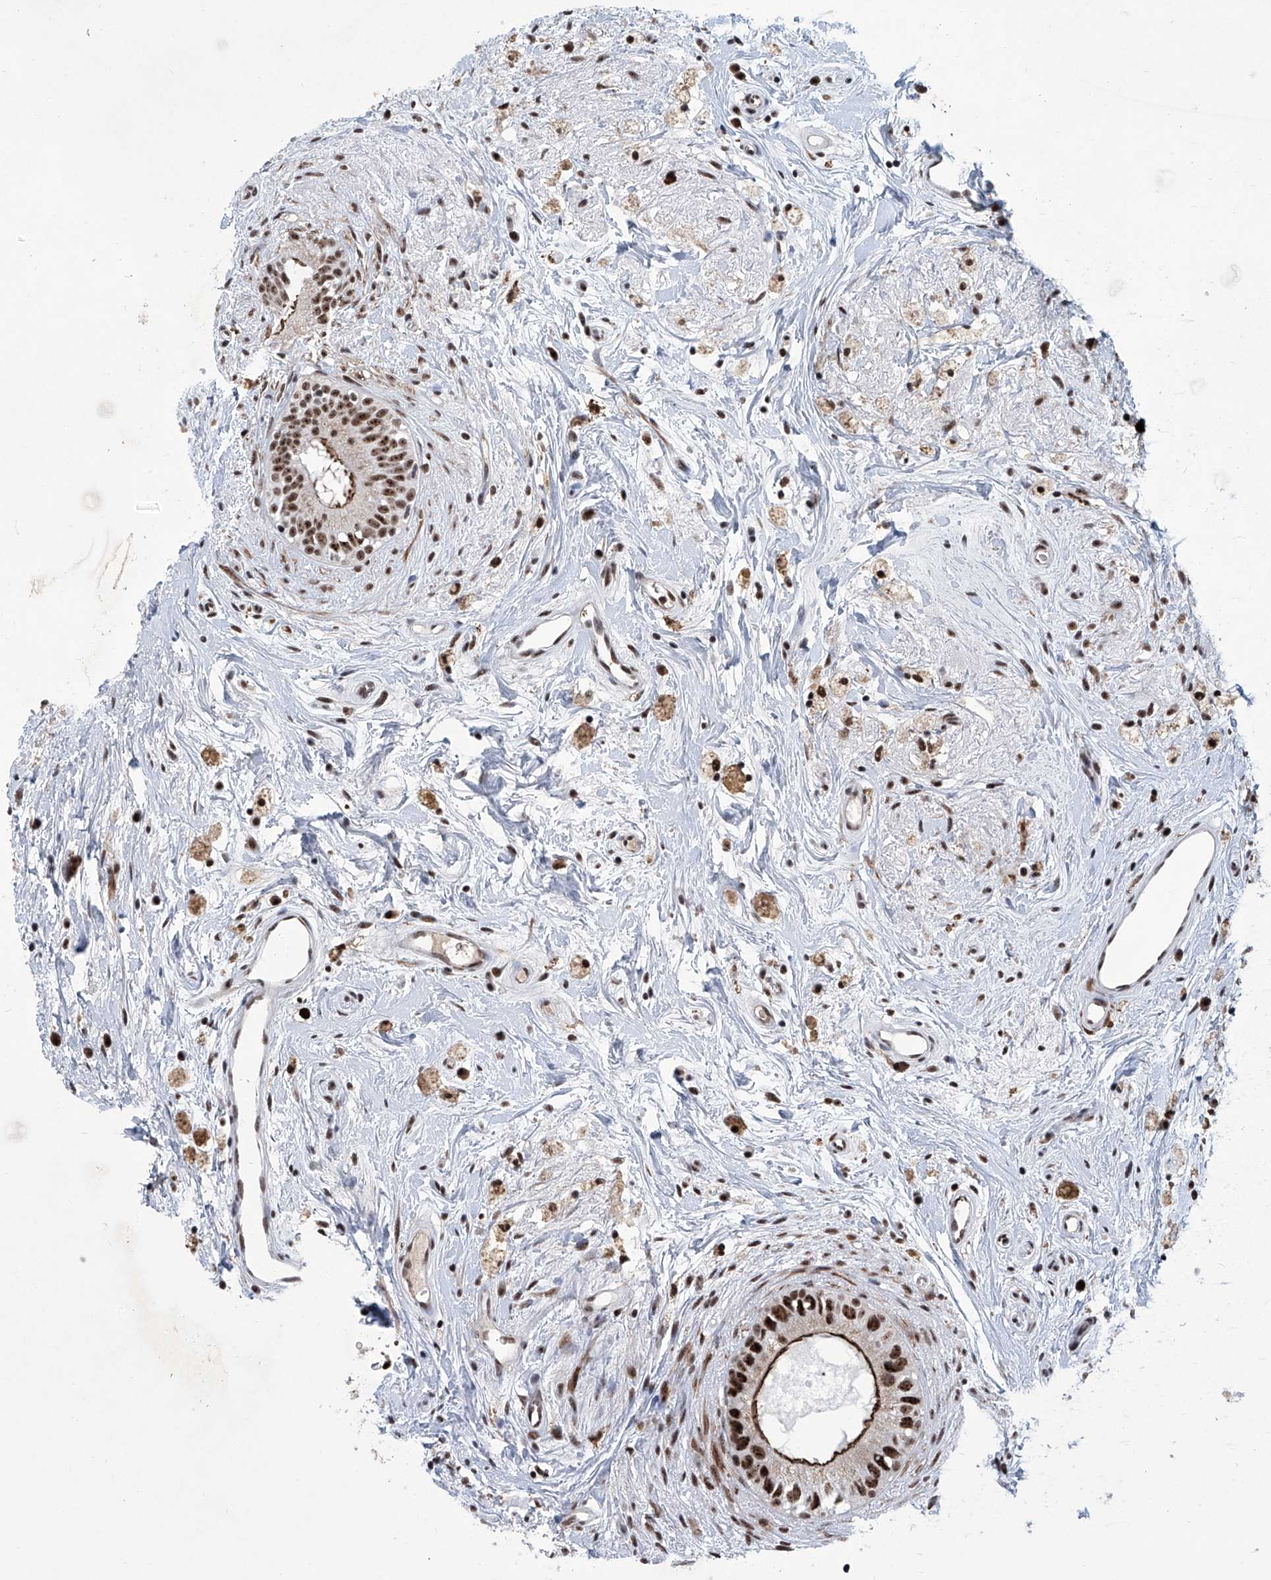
{"staining": {"intensity": "strong", "quantity": ">75%", "location": "cytoplasmic/membranous,nuclear"}, "tissue": "epididymis", "cell_type": "Glandular cells", "image_type": "normal", "snomed": [{"axis": "morphology", "description": "Normal tissue, NOS"}, {"axis": "topography", "description": "Epididymis"}], "caption": "The immunohistochemical stain highlights strong cytoplasmic/membranous,nuclear positivity in glandular cells of benign epididymis.", "gene": "FBXL4", "patient": {"sex": "male", "age": 80}}